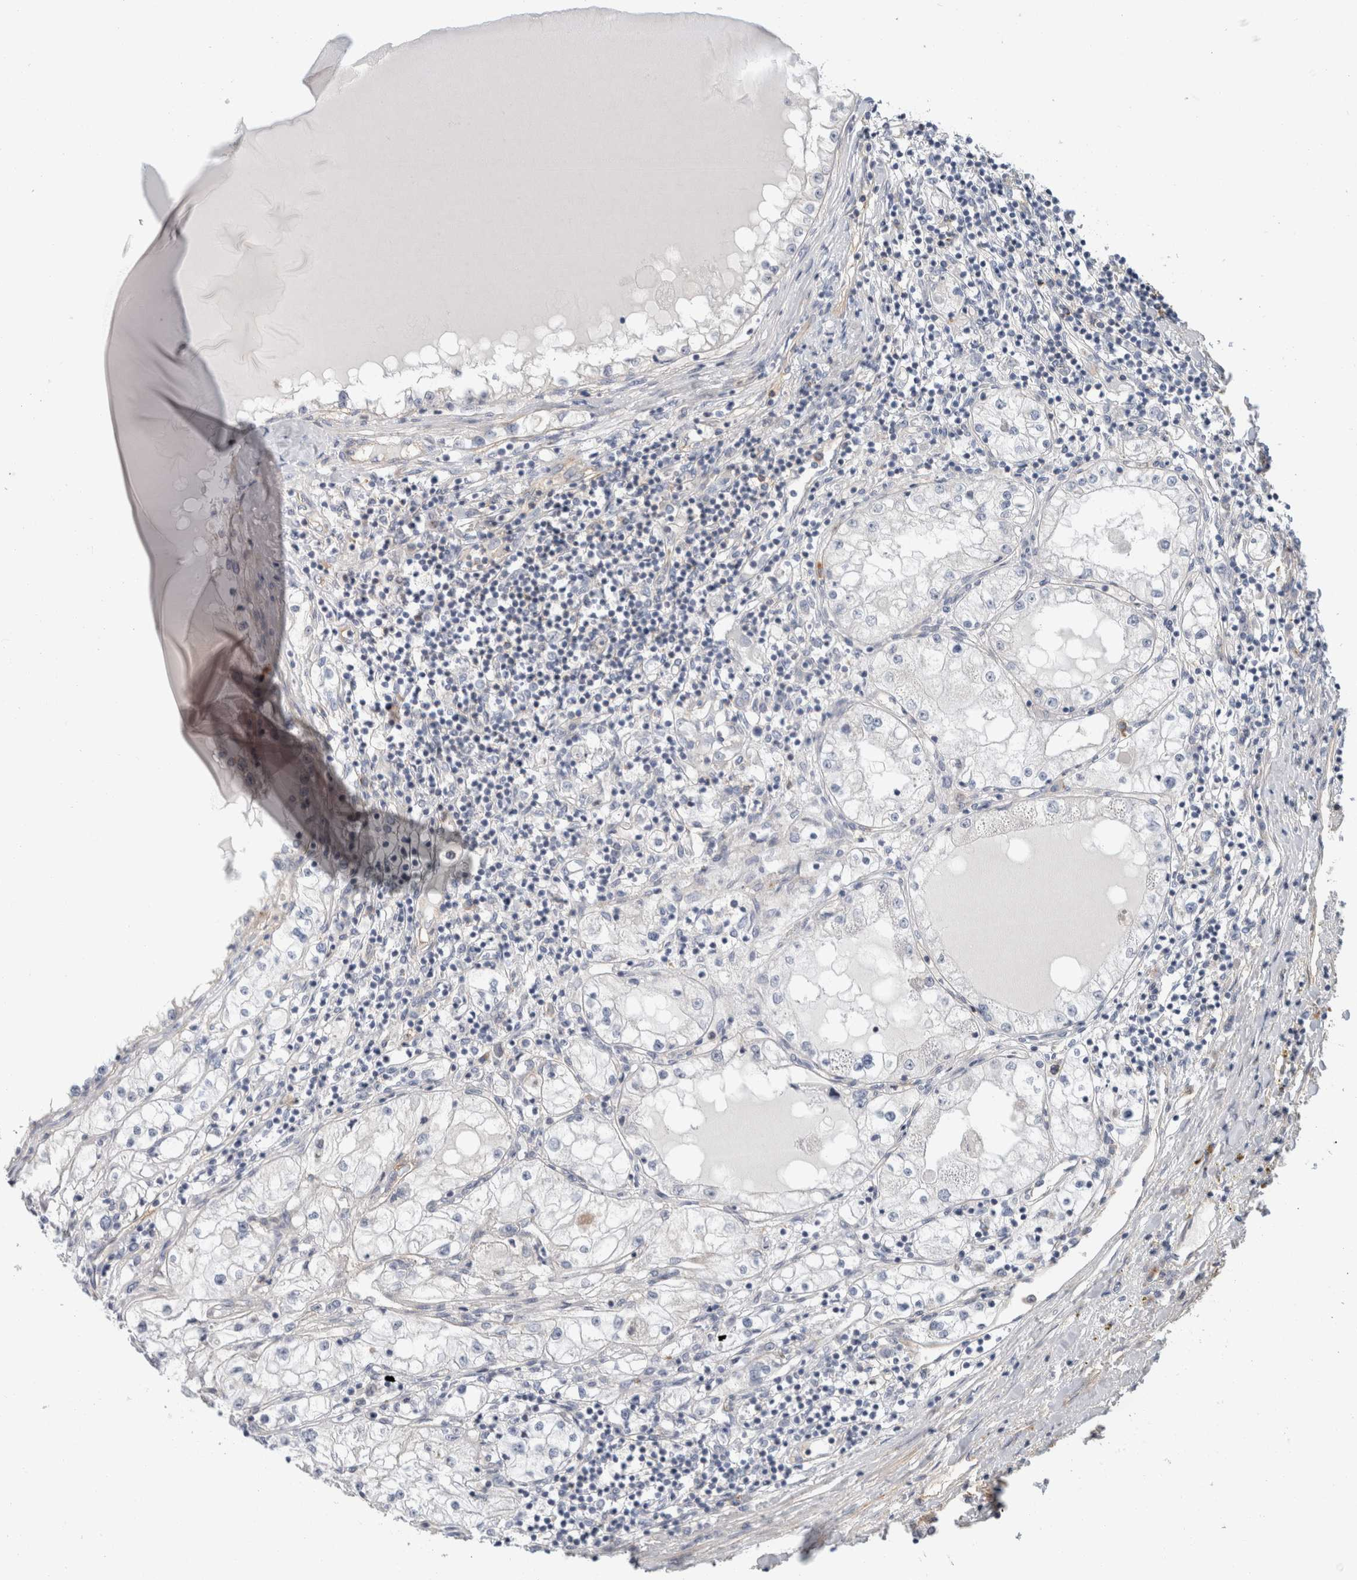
{"staining": {"intensity": "negative", "quantity": "none", "location": "none"}, "tissue": "renal cancer", "cell_type": "Tumor cells", "image_type": "cancer", "snomed": [{"axis": "morphology", "description": "Adenocarcinoma, NOS"}, {"axis": "topography", "description": "Kidney"}], "caption": "Tumor cells are negative for brown protein staining in renal cancer (adenocarcinoma).", "gene": "CD55", "patient": {"sex": "male", "age": 68}}